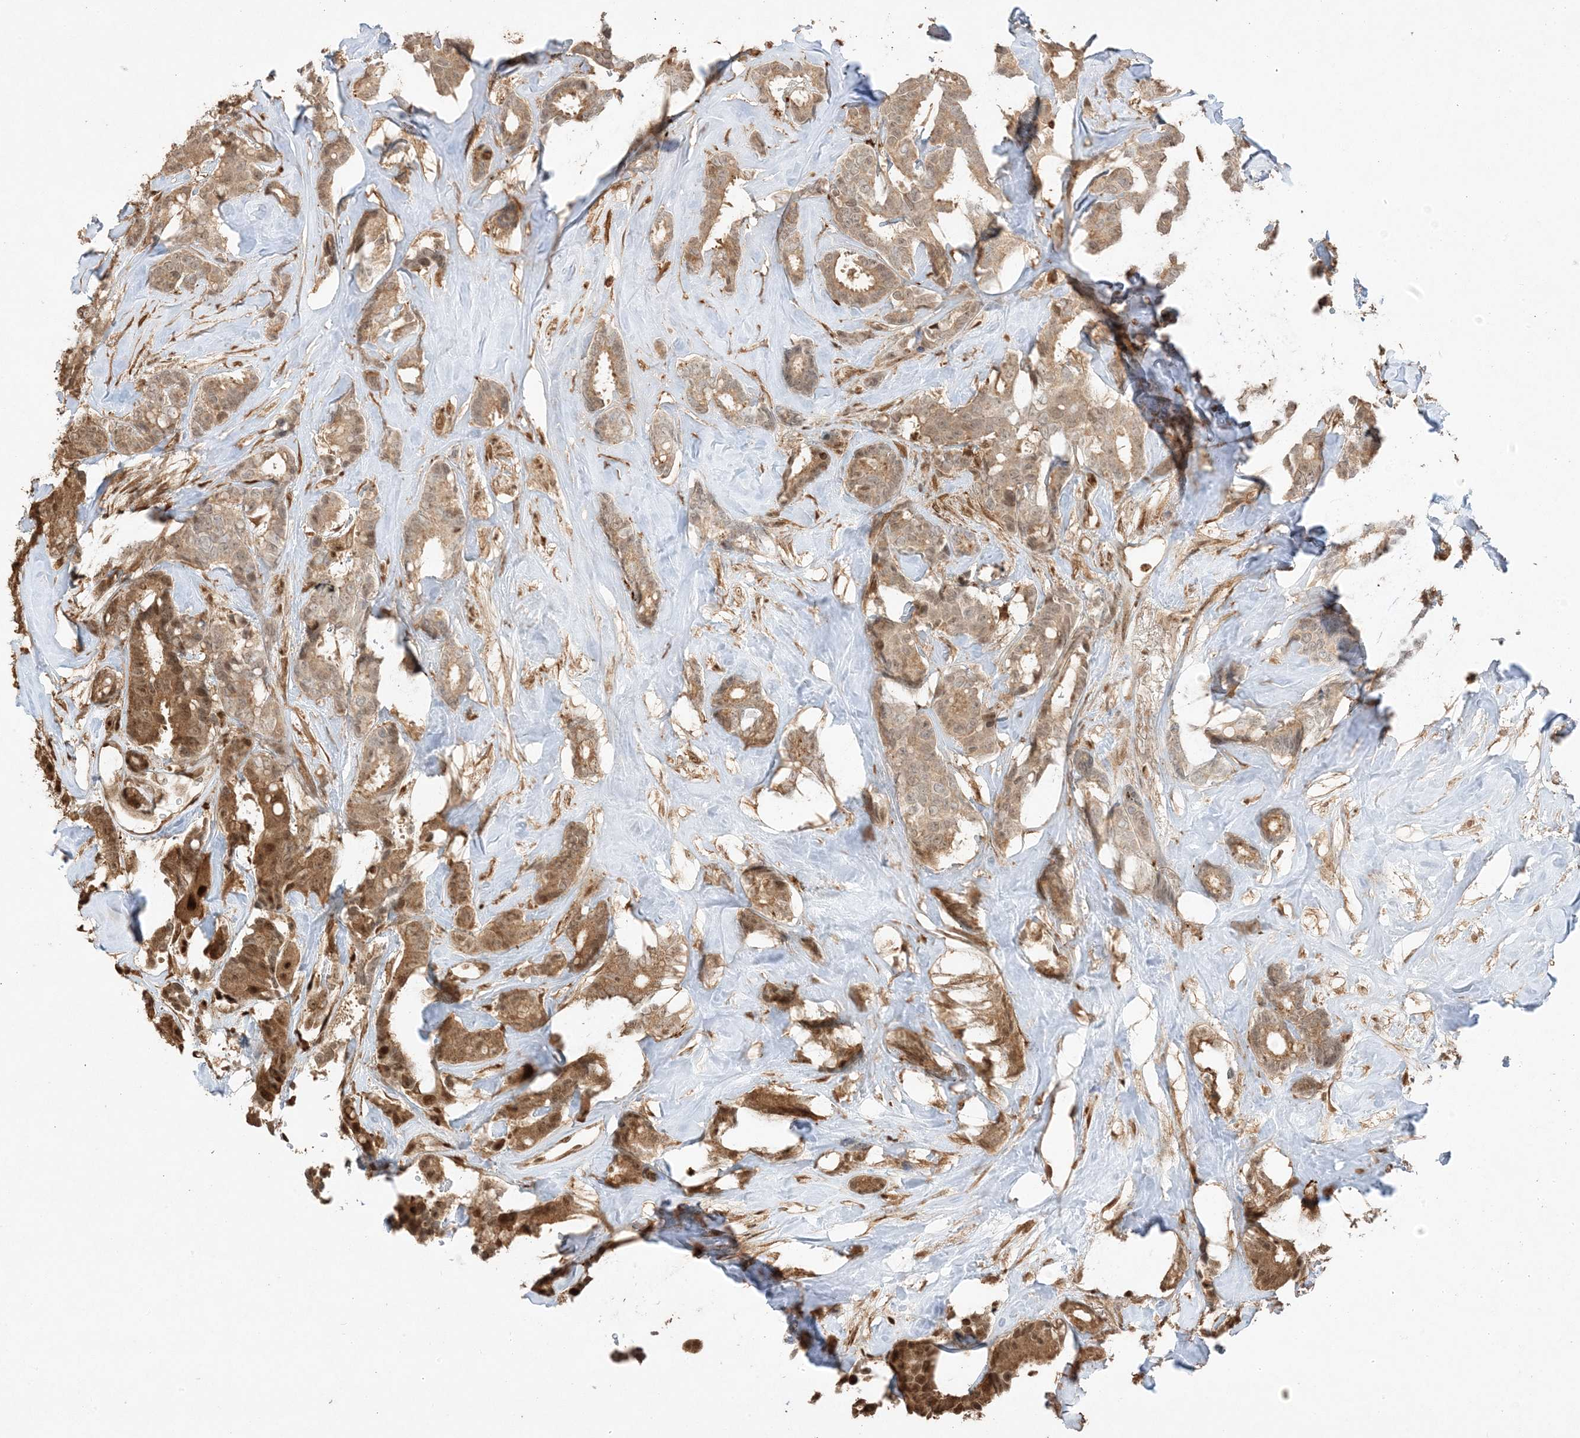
{"staining": {"intensity": "moderate", "quantity": "<25%", "location": "cytoplasmic/membranous,nuclear"}, "tissue": "breast cancer", "cell_type": "Tumor cells", "image_type": "cancer", "snomed": [{"axis": "morphology", "description": "Duct carcinoma"}, {"axis": "topography", "description": "Breast"}], "caption": "A micrograph showing moderate cytoplasmic/membranous and nuclear positivity in approximately <25% of tumor cells in intraductal carcinoma (breast), as visualized by brown immunohistochemical staining.", "gene": "ZBTB41", "patient": {"sex": "female", "age": 40}}